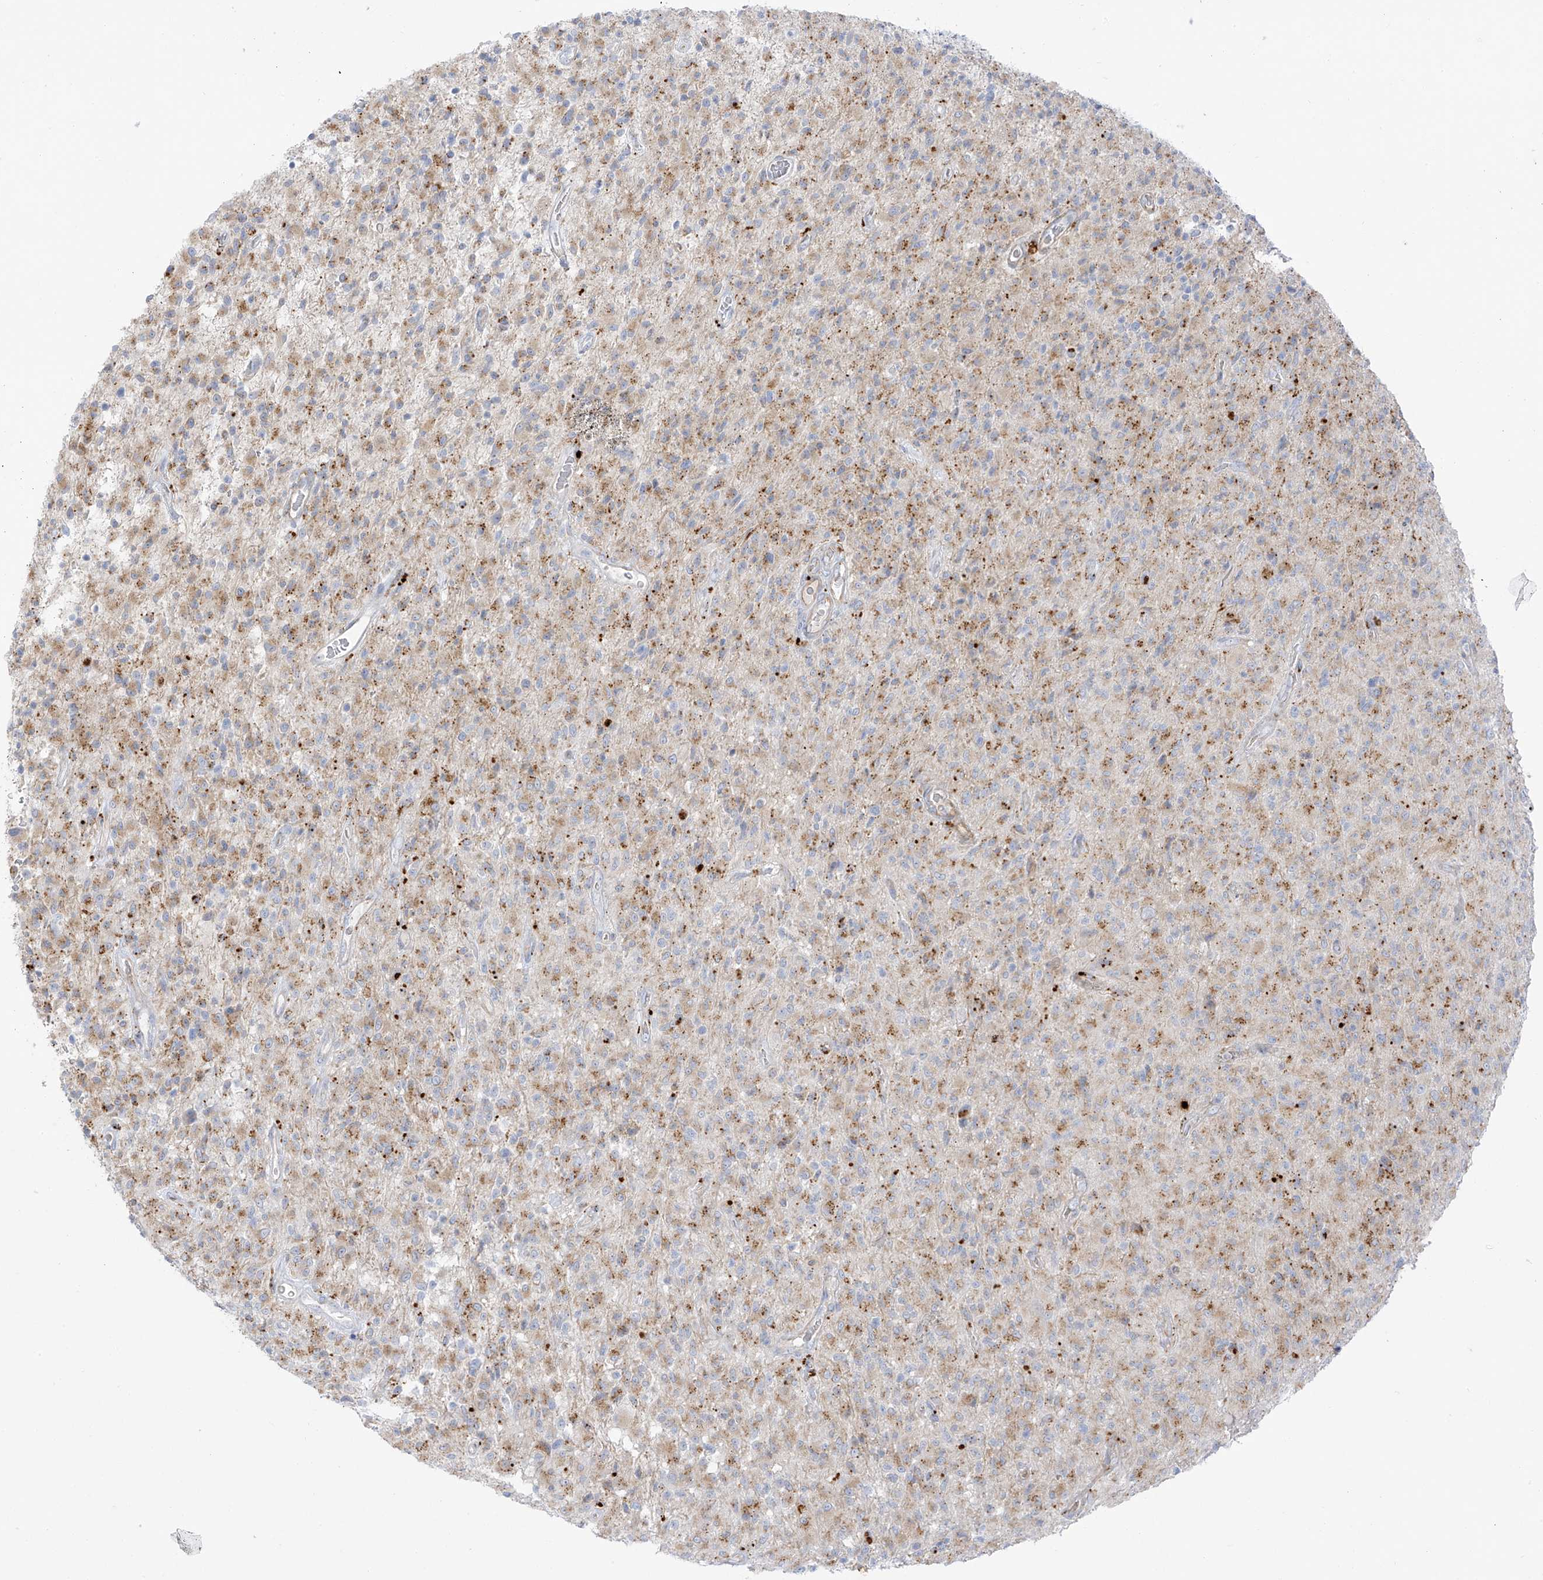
{"staining": {"intensity": "weak", "quantity": ">75%", "location": "cytoplasmic/membranous"}, "tissue": "glioma", "cell_type": "Tumor cells", "image_type": "cancer", "snomed": [{"axis": "morphology", "description": "Glioma, malignant, High grade"}, {"axis": "topography", "description": "Brain"}], "caption": "Immunohistochemical staining of human glioma displays low levels of weak cytoplasmic/membranous staining in about >75% of tumor cells.", "gene": "TAL2", "patient": {"sex": "female", "age": 57}}